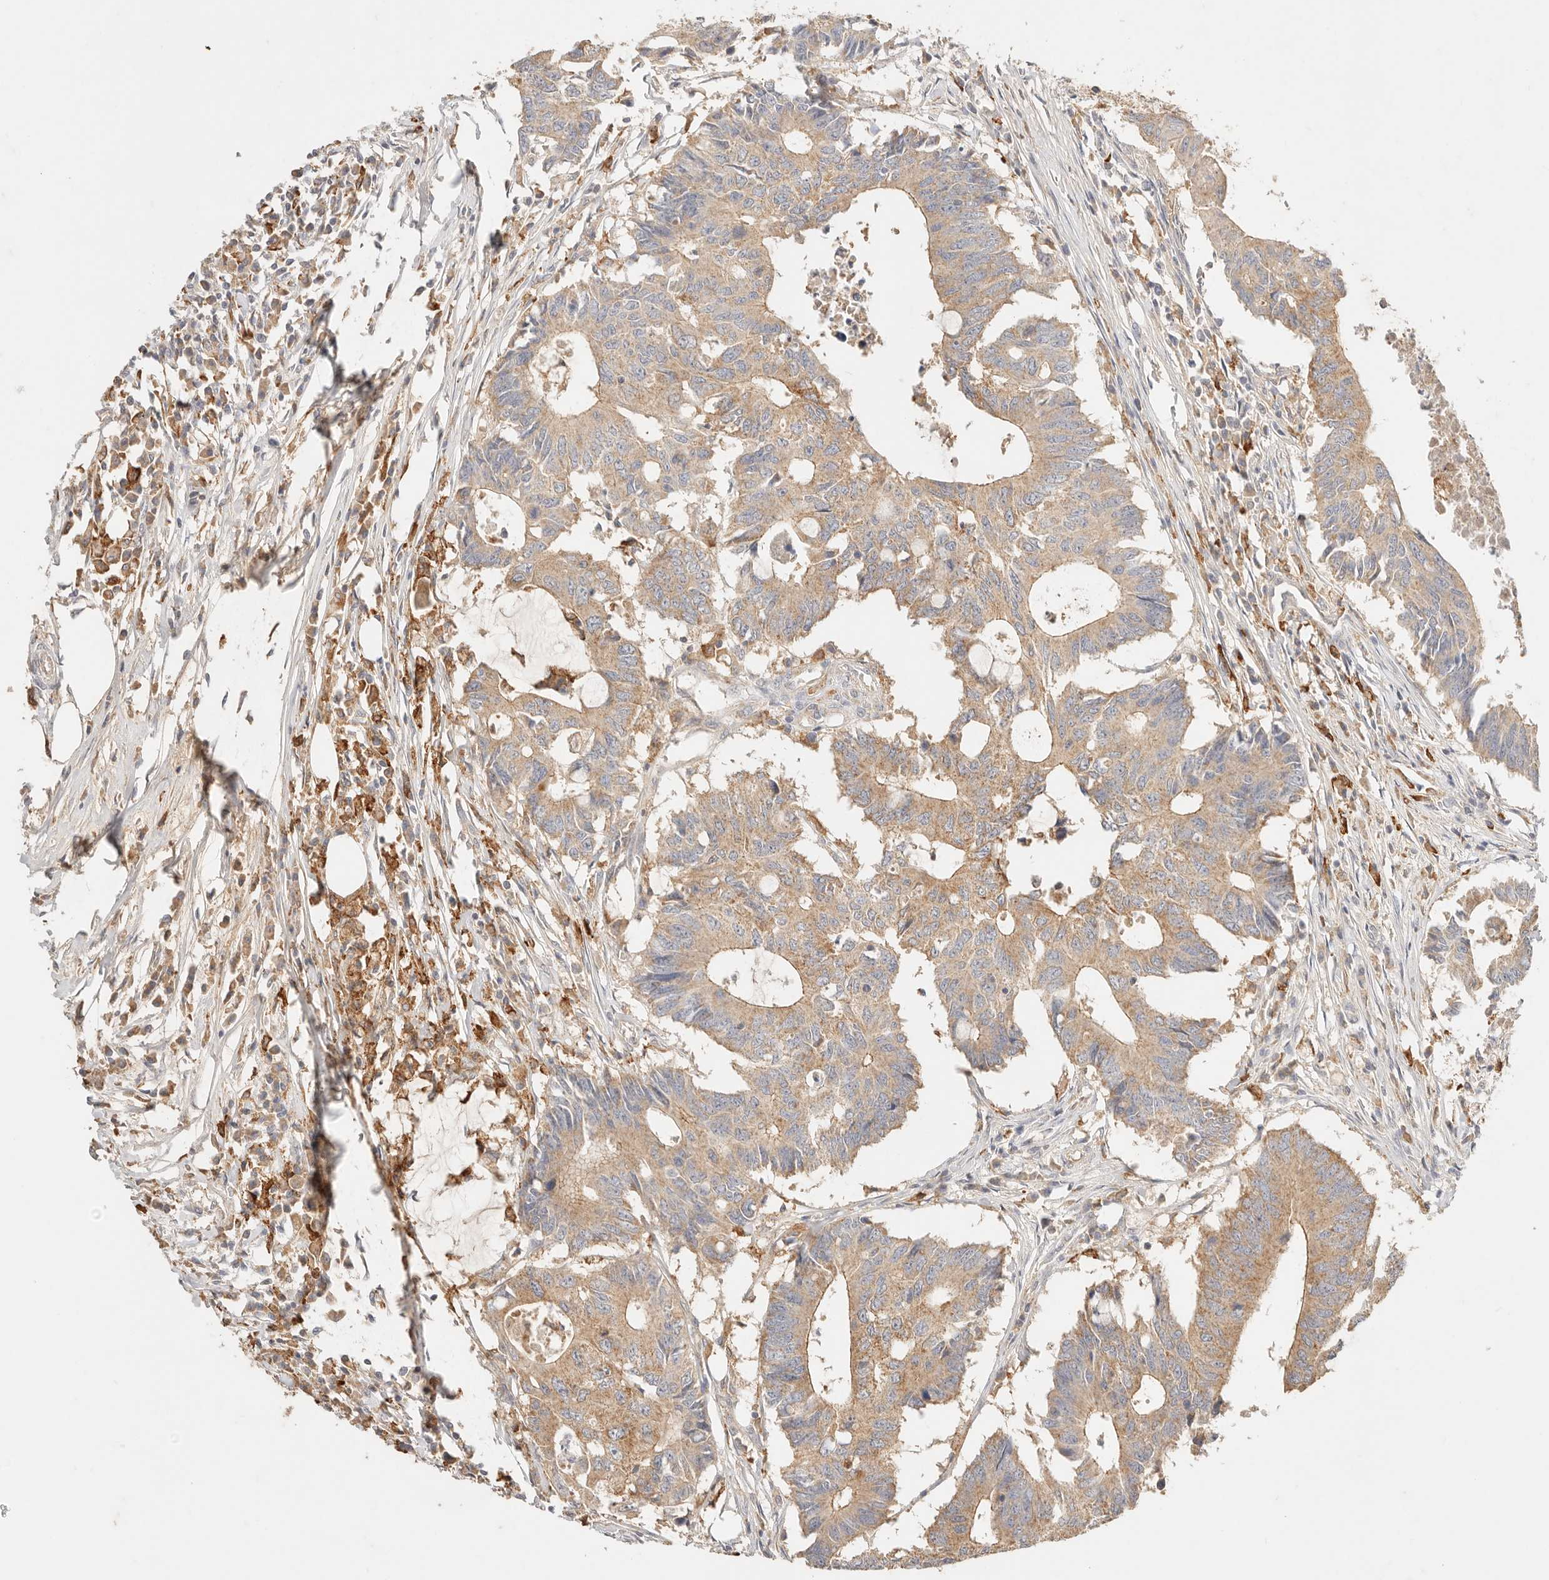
{"staining": {"intensity": "weak", "quantity": ">75%", "location": "cytoplasmic/membranous"}, "tissue": "colorectal cancer", "cell_type": "Tumor cells", "image_type": "cancer", "snomed": [{"axis": "morphology", "description": "Adenocarcinoma, NOS"}, {"axis": "topography", "description": "Colon"}], "caption": "A low amount of weak cytoplasmic/membranous staining is appreciated in approximately >75% of tumor cells in colorectal cancer tissue. (DAB (3,3'-diaminobenzidine) IHC with brightfield microscopy, high magnification).", "gene": "HK2", "patient": {"sex": "male", "age": 71}}